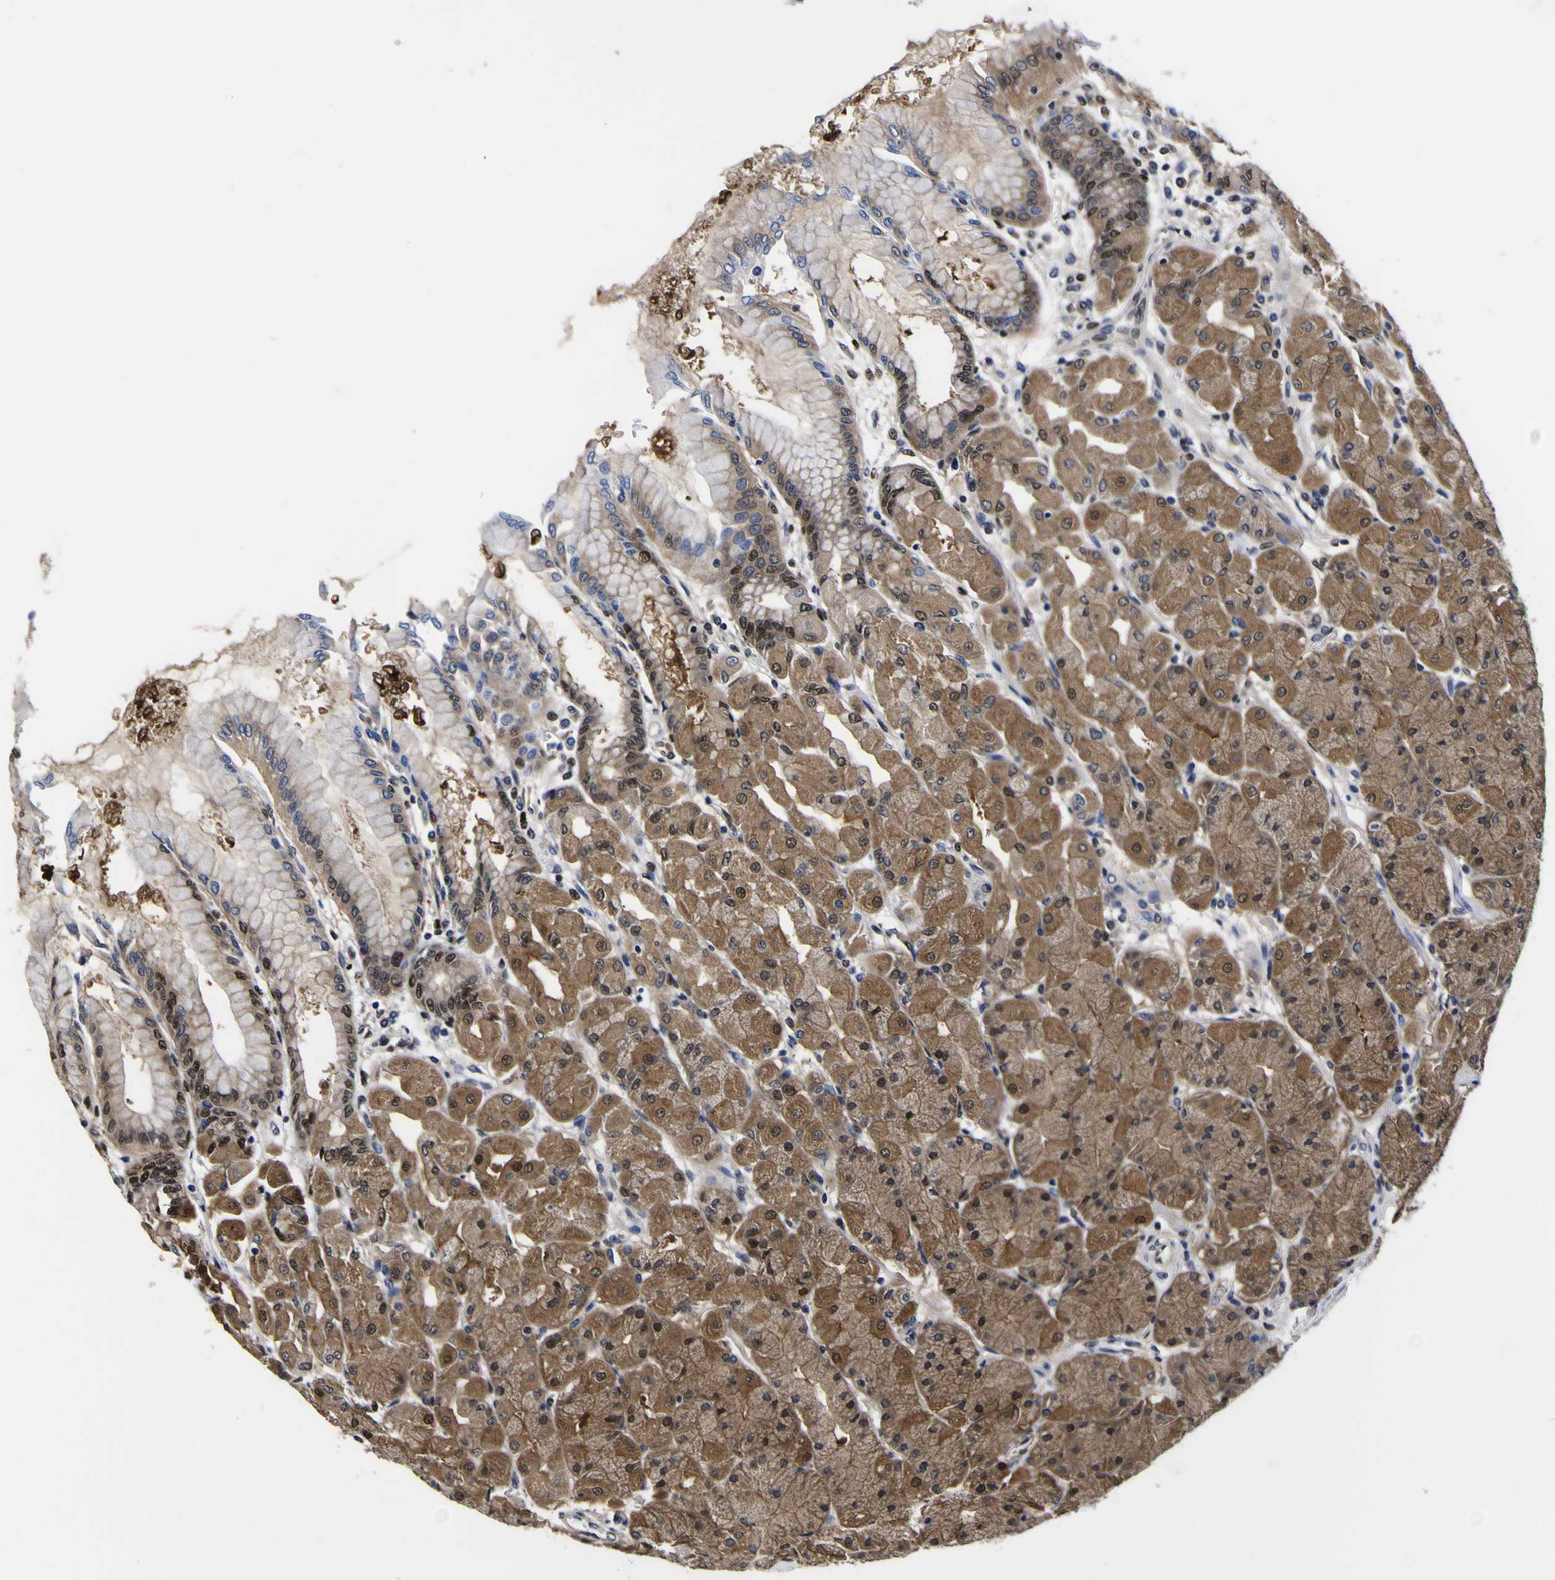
{"staining": {"intensity": "moderate", "quantity": ">75%", "location": "cytoplasmic/membranous,nuclear"}, "tissue": "stomach", "cell_type": "Glandular cells", "image_type": "normal", "snomed": [{"axis": "morphology", "description": "Normal tissue, NOS"}, {"axis": "topography", "description": "Stomach, upper"}], "caption": "Immunohistochemical staining of benign stomach displays >75% levels of moderate cytoplasmic/membranous,nuclear protein staining in approximately >75% of glandular cells.", "gene": "FAM110B", "patient": {"sex": "female", "age": 56}}